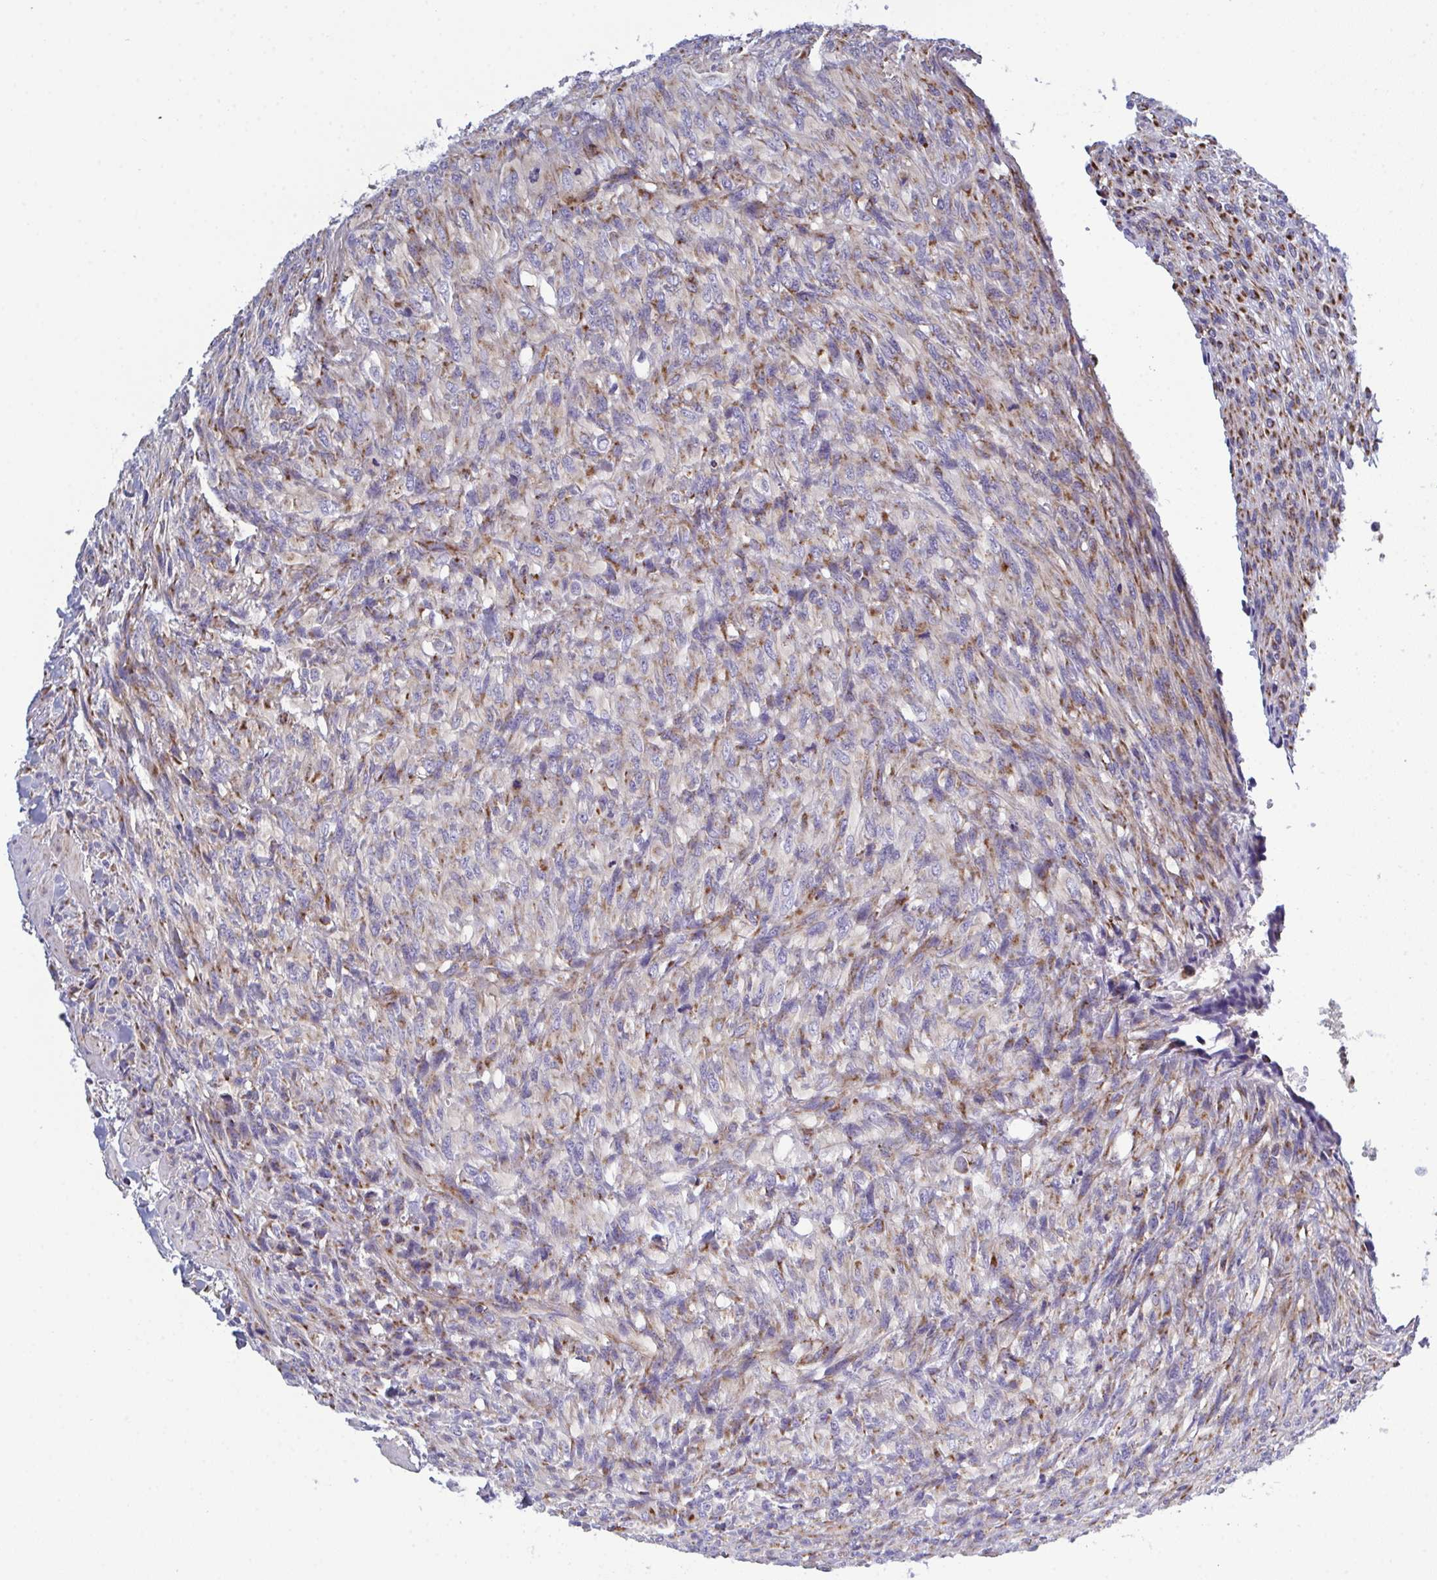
{"staining": {"intensity": "negative", "quantity": "none", "location": "none"}, "tissue": "renal cancer", "cell_type": "Tumor cells", "image_type": "cancer", "snomed": [{"axis": "morphology", "description": "Adenocarcinoma, NOS"}, {"axis": "topography", "description": "Kidney"}], "caption": "IHC histopathology image of neoplastic tissue: renal adenocarcinoma stained with DAB reveals no significant protein positivity in tumor cells. (Immunohistochemistry (ihc), brightfield microscopy, high magnification).", "gene": "CSDE1", "patient": {"sex": "male", "age": 58}}